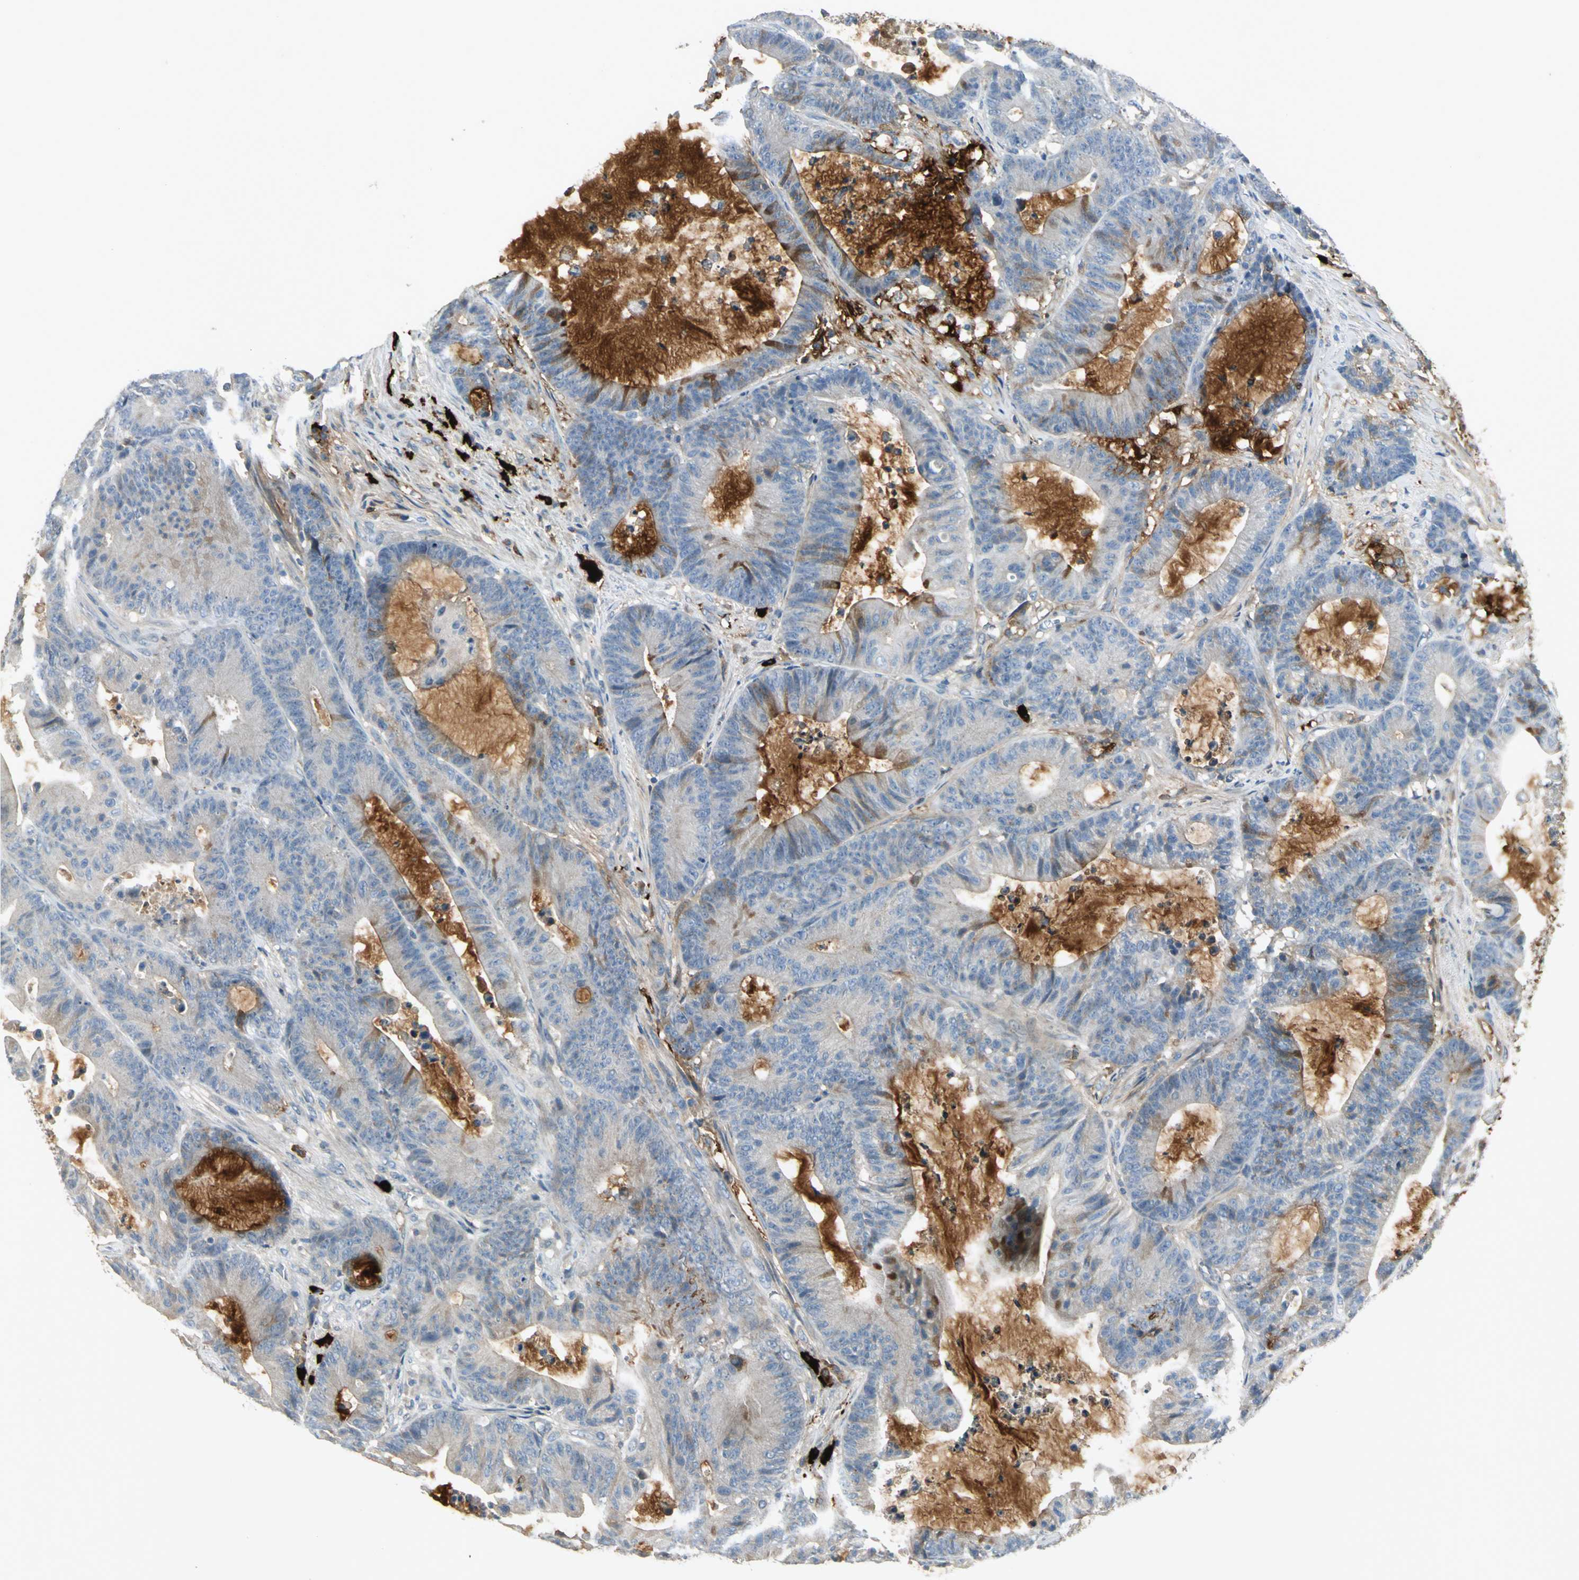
{"staining": {"intensity": "negative", "quantity": "none", "location": "none"}, "tissue": "colorectal cancer", "cell_type": "Tumor cells", "image_type": "cancer", "snomed": [{"axis": "morphology", "description": "Adenocarcinoma, NOS"}, {"axis": "topography", "description": "Colon"}], "caption": "Colorectal adenocarcinoma stained for a protein using immunohistochemistry (IHC) shows no expression tumor cells.", "gene": "PROC", "patient": {"sex": "female", "age": 84}}